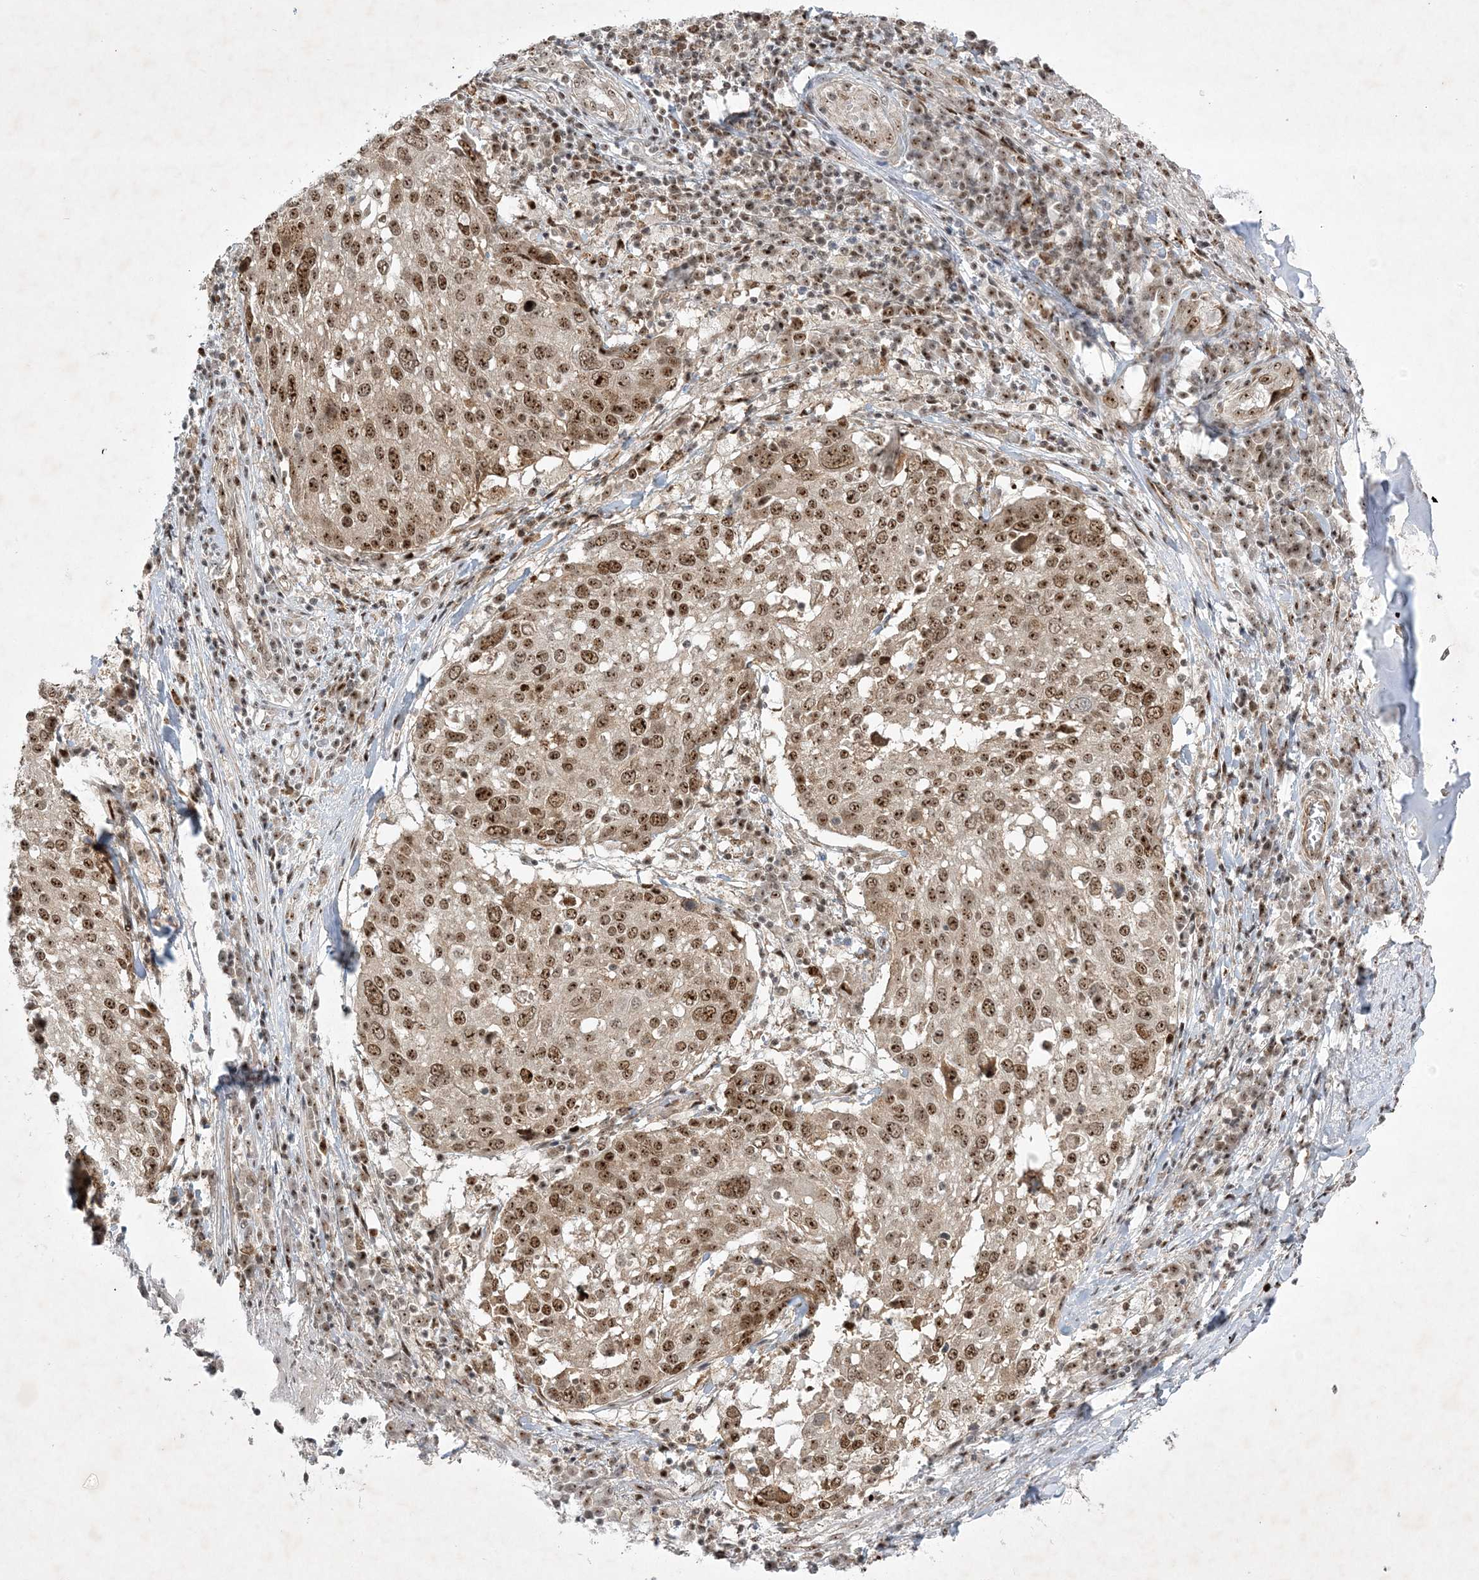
{"staining": {"intensity": "moderate", "quantity": ">75%", "location": "nuclear"}, "tissue": "lung cancer", "cell_type": "Tumor cells", "image_type": "cancer", "snomed": [{"axis": "morphology", "description": "Squamous cell carcinoma, NOS"}, {"axis": "topography", "description": "Lung"}], "caption": "Immunohistochemical staining of lung cancer (squamous cell carcinoma) reveals medium levels of moderate nuclear protein staining in approximately >75% of tumor cells.", "gene": "NPM3", "patient": {"sex": "male", "age": 65}}